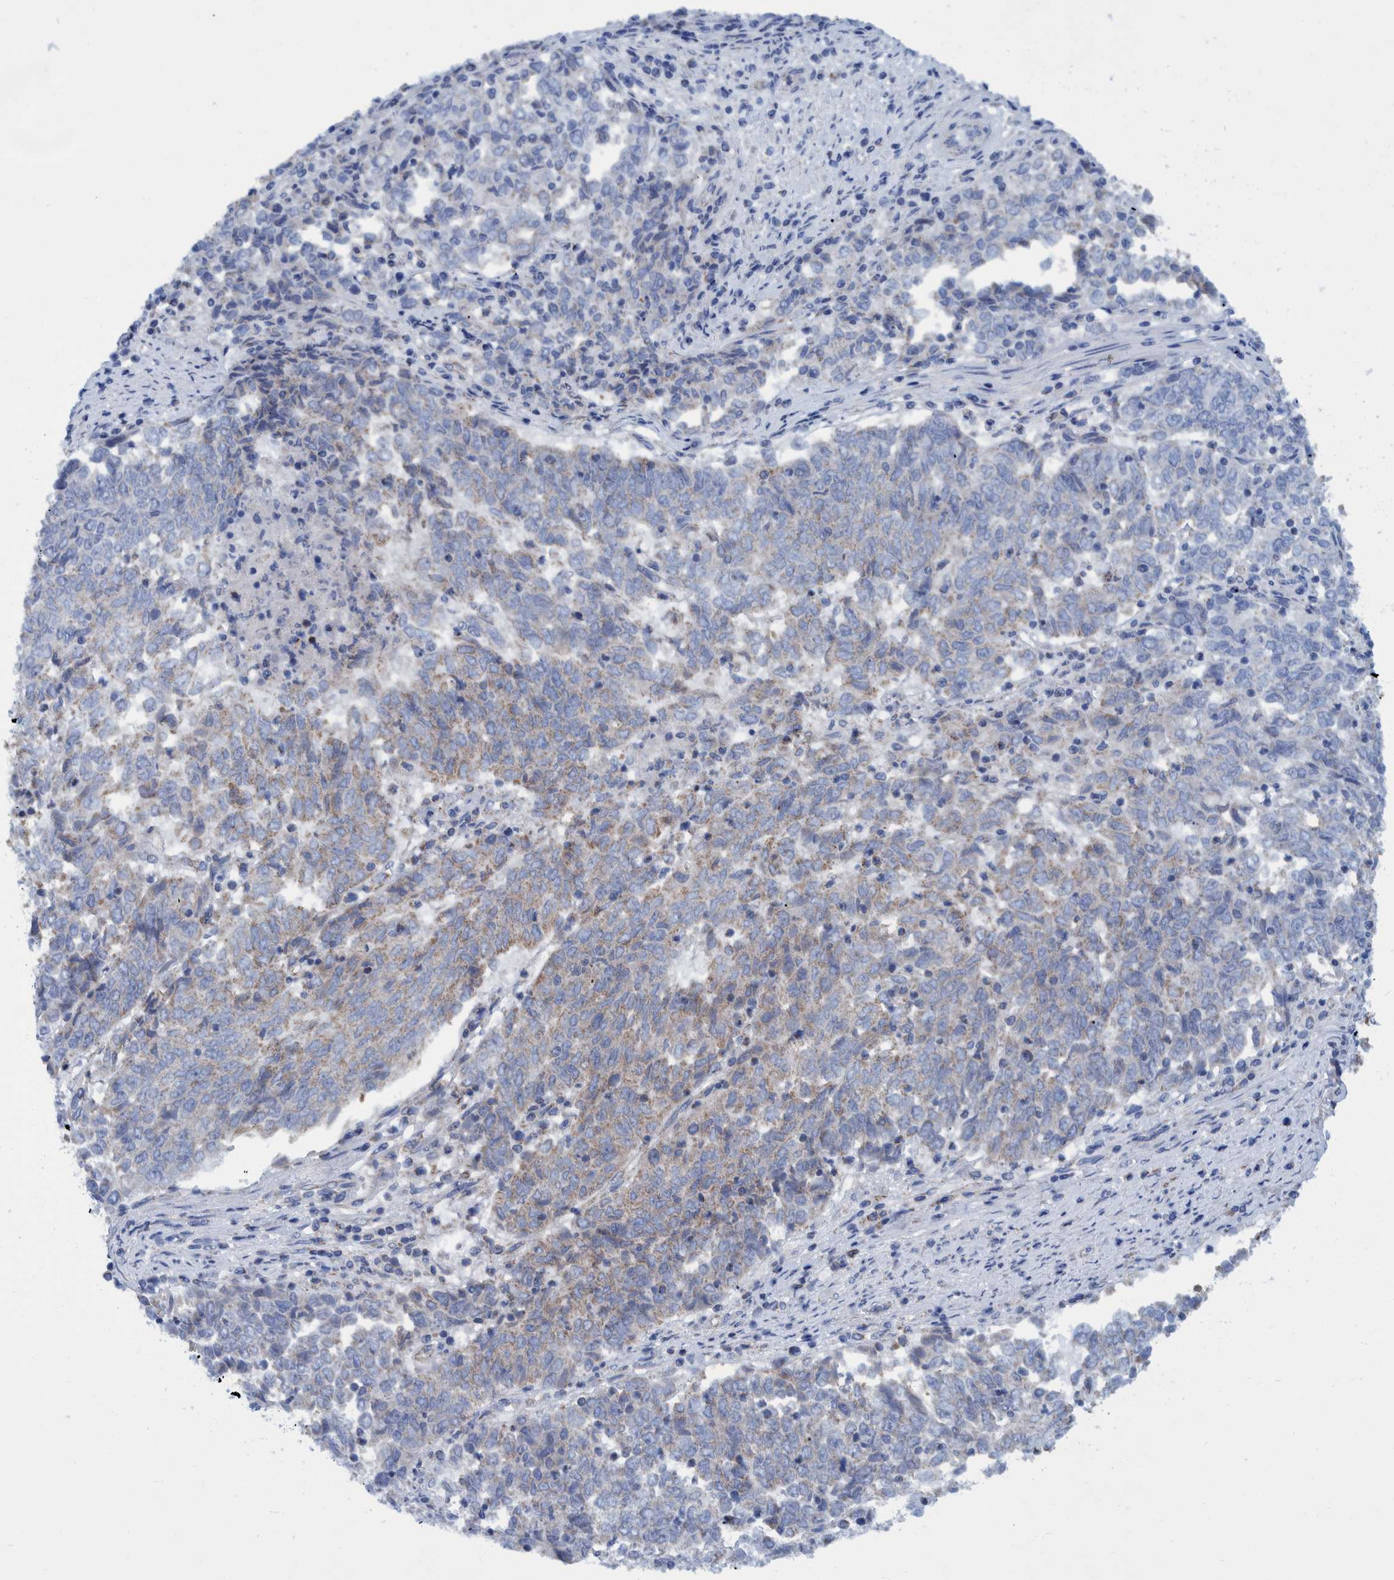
{"staining": {"intensity": "negative", "quantity": "none", "location": "none"}, "tissue": "endometrial cancer", "cell_type": "Tumor cells", "image_type": "cancer", "snomed": [{"axis": "morphology", "description": "Adenocarcinoma, NOS"}, {"axis": "topography", "description": "Endometrium"}], "caption": "Micrograph shows no significant protein expression in tumor cells of endometrial cancer (adenocarcinoma).", "gene": "BZW2", "patient": {"sex": "female", "age": 80}}